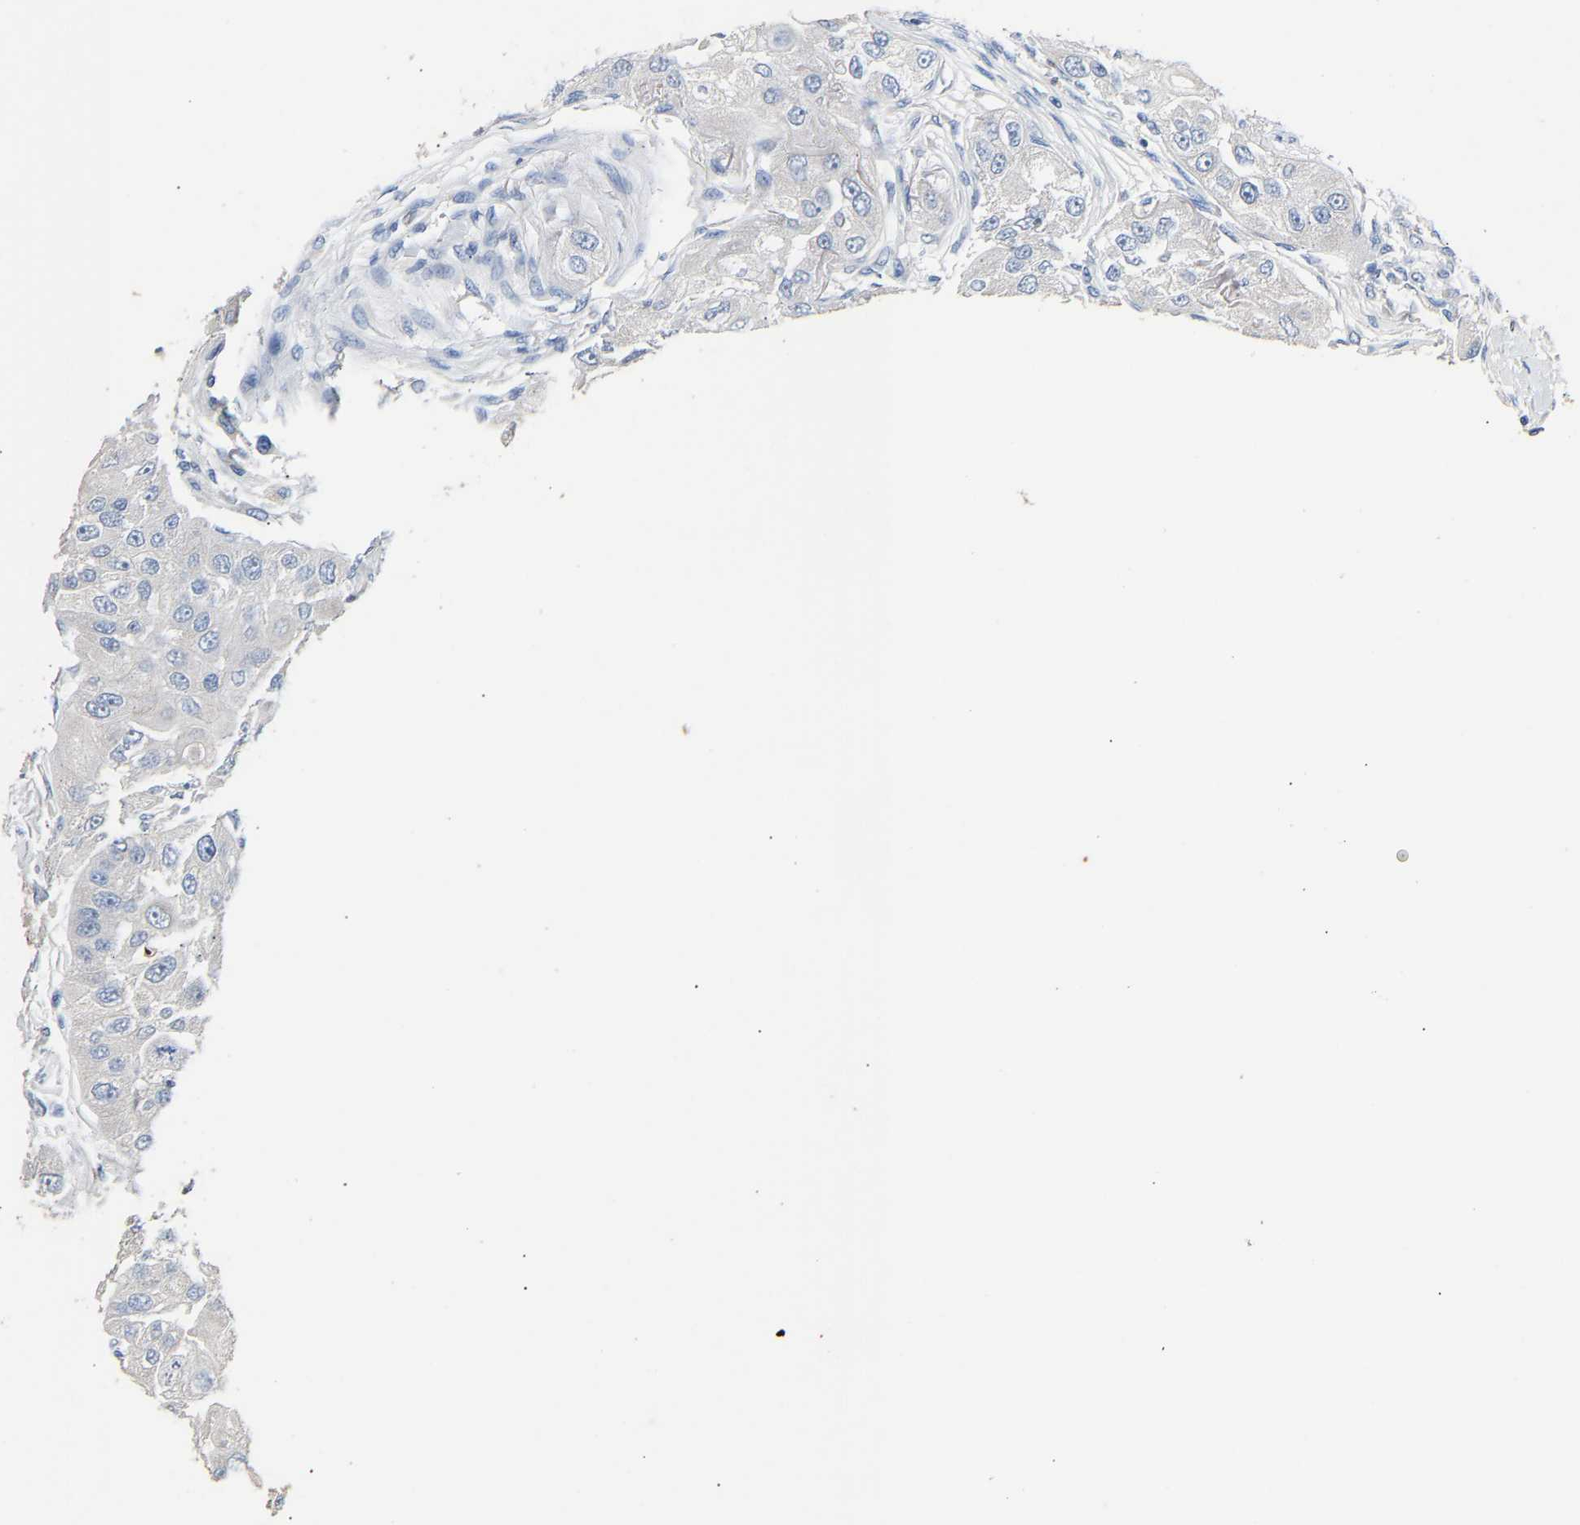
{"staining": {"intensity": "negative", "quantity": "none", "location": "none"}, "tissue": "head and neck cancer", "cell_type": "Tumor cells", "image_type": "cancer", "snomed": [{"axis": "morphology", "description": "Normal tissue, NOS"}, {"axis": "morphology", "description": "Squamous cell carcinoma, NOS"}, {"axis": "topography", "description": "Skeletal muscle"}, {"axis": "topography", "description": "Head-Neck"}], "caption": "There is no significant staining in tumor cells of squamous cell carcinoma (head and neck).", "gene": "CCDC171", "patient": {"sex": "male", "age": 51}}